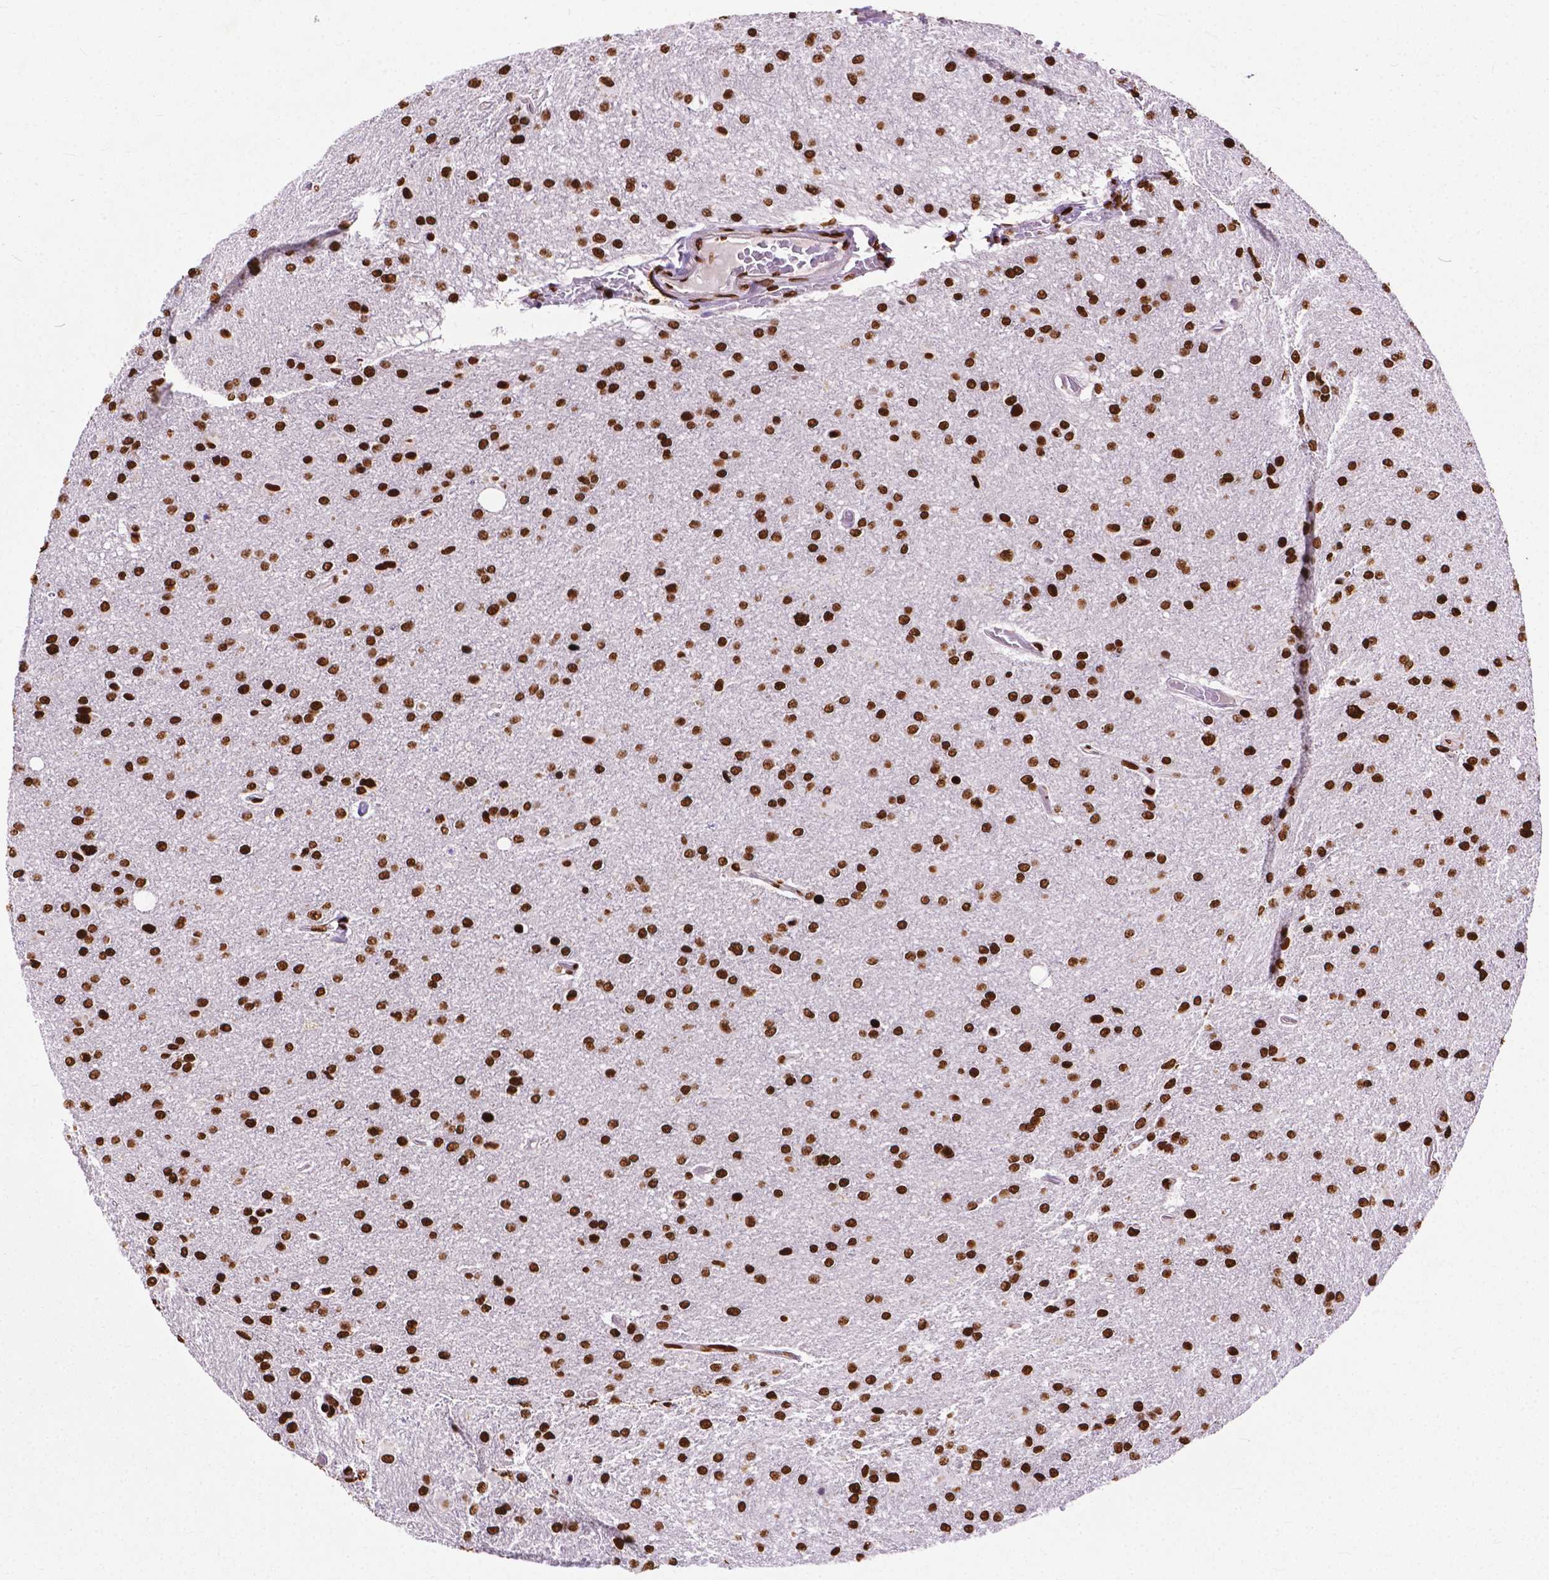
{"staining": {"intensity": "strong", "quantity": ">75%", "location": "nuclear"}, "tissue": "glioma", "cell_type": "Tumor cells", "image_type": "cancer", "snomed": [{"axis": "morphology", "description": "Glioma, malignant, High grade"}, {"axis": "topography", "description": "Cerebral cortex"}], "caption": "Immunohistochemical staining of human high-grade glioma (malignant) exhibits high levels of strong nuclear protein expression in about >75% of tumor cells.", "gene": "SMIM5", "patient": {"sex": "male", "age": 70}}